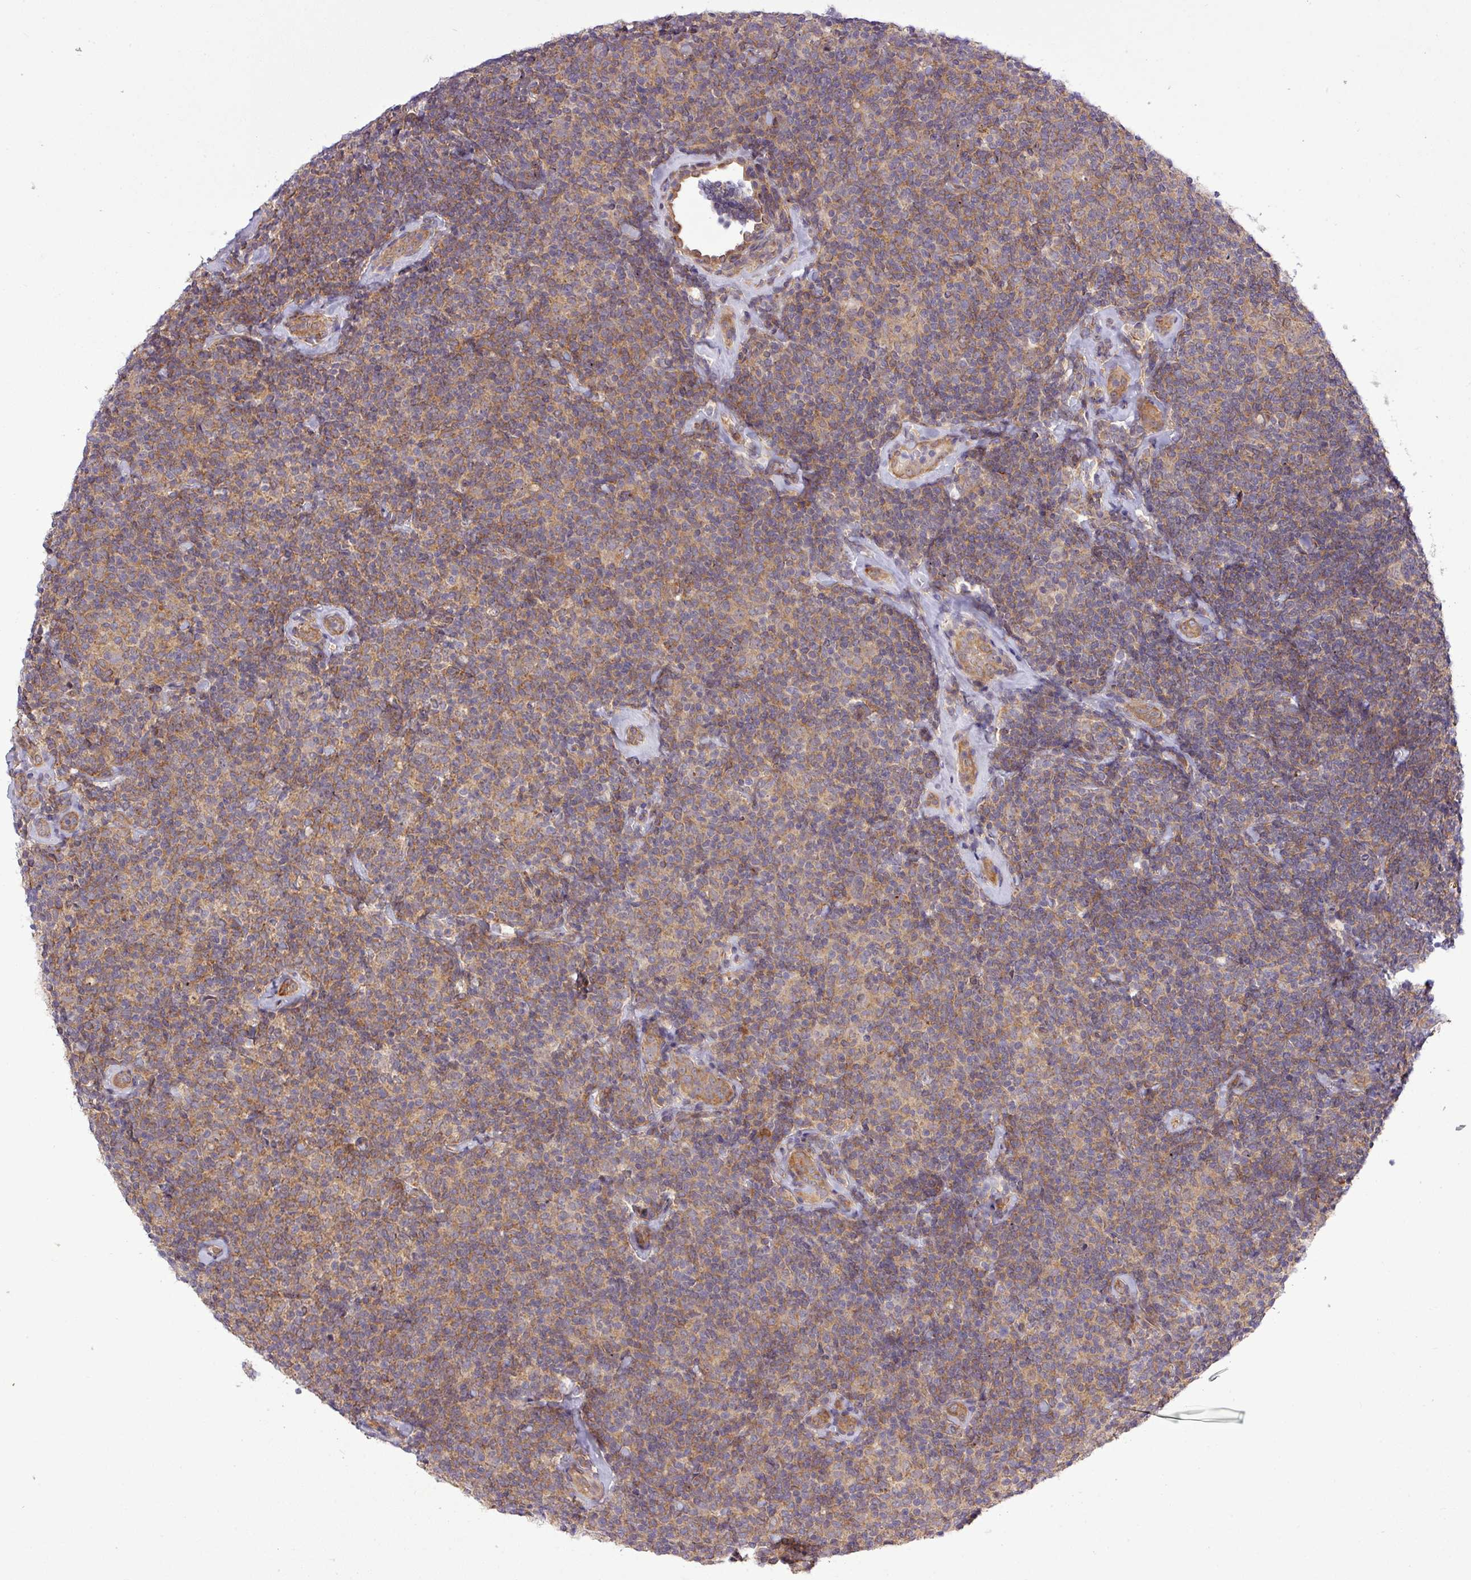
{"staining": {"intensity": "weak", "quantity": "25%-75%", "location": "cytoplasmic/membranous"}, "tissue": "lymphoma", "cell_type": "Tumor cells", "image_type": "cancer", "snomed": [{"axis": "morphology", "description": "Malignant lymphoma, non-Hodgkin's type, Low grade"}, {"axis": "topography", "description": "Lymph node"}], "caption": "High-magnification brightfield microscopy of low-grade malignant lymphoma, non-Hodgkin's type stained with DAB (3,3'-diaminobenzidine) (brown) and counterstained with hematoxylin (blue). tumor cells exhibit weak cytoplasmic/membranous positivity is present in approximately25%-75% of cells. The protein of interest is shown in brown color, while the nuclei are stained blue.", "gene": "FAM222B", "patient": {"sex": "female", "age": 56}}